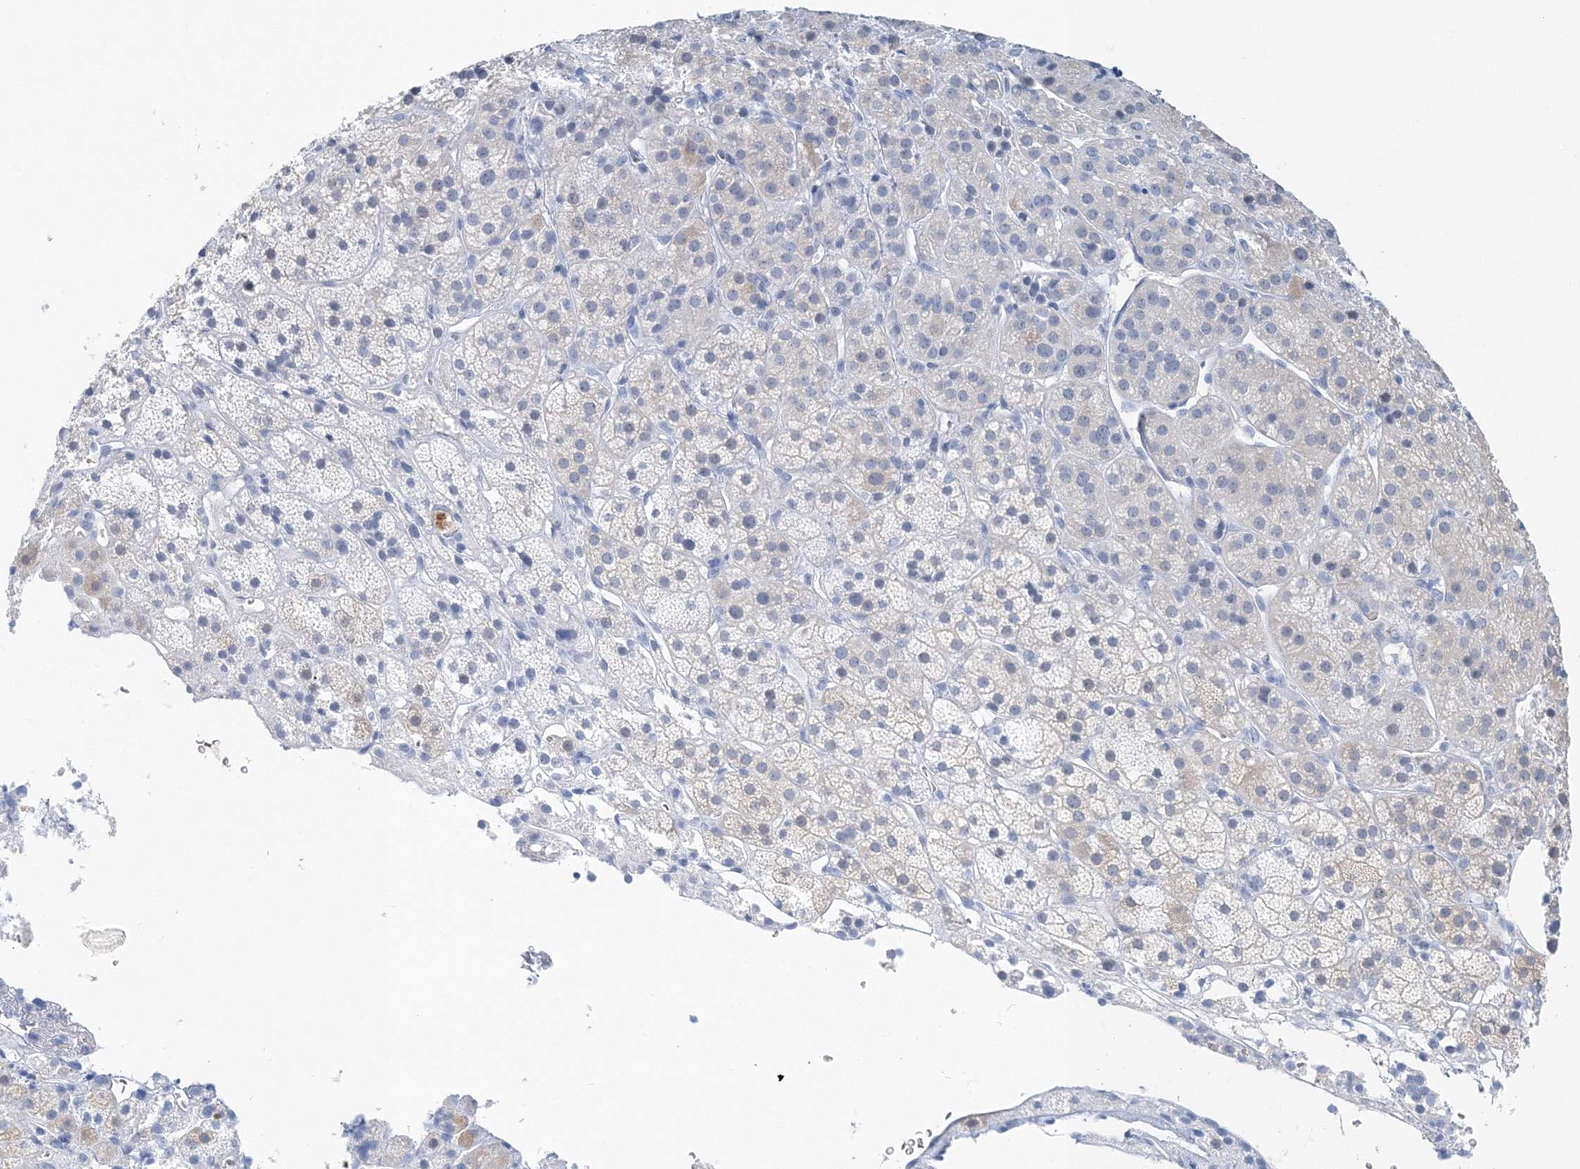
{"staining": {"intensity": "negative", "quantity": "none", "location": "none"}, "tissue": "adrenal gland", "cell_type": "Glandular cells", "image_type": "normal", "snomed": [{"axis": "morphology", "description": "Normal tissue, NOS"}, {"axis": "topography", "description": "Adrenal gland"}], "caption": "This micrograph is of unremarkable adrenal gland stained with immunohistochemistry (IHC) to label a protein in brown with the nuclei are counter-stained blue. There is no expression in glandular cells. The staining is performed using DAB (3,3'-diaminobenzidine) brown chromogen with nuclei counter-stained in using hematoxylin.", "gene": "VILL", "patient": {"sex": "female", "age": 57}}